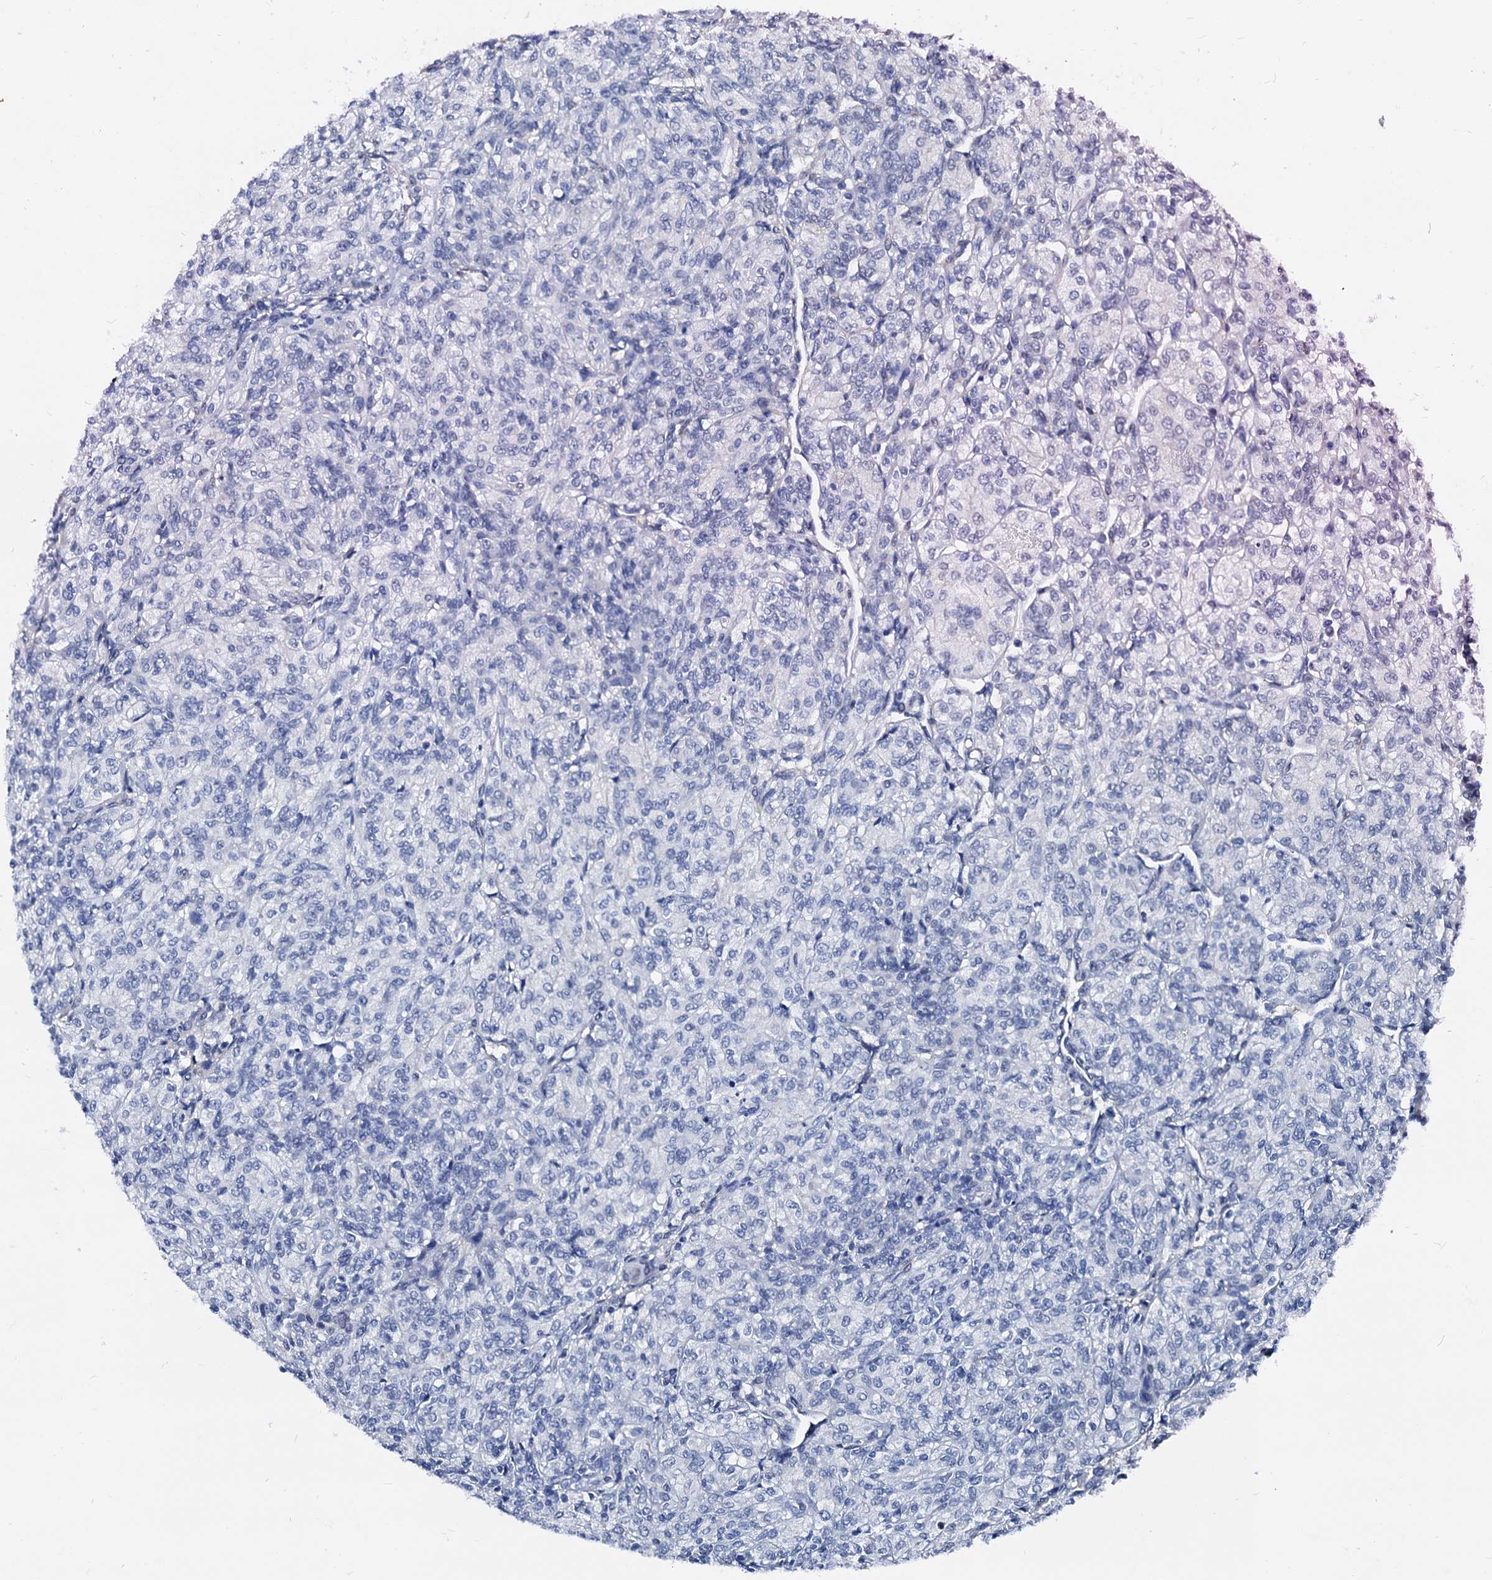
{"staining": {"intensity": "negative", "quantity": "none", "location": "none"}, "tissue": "renal cancer", "cell_type": "Tumor cells", "image_type": "cancer", "snomed": [{"axis": "morphology", "description": "Adenocarcinoma, NOS"}, {"axis": "topography", "description": "Kidney"}], "caption": "This image is of renal cancer stained with IHC to label a protein in brown with the nuclei are counter-stained blue. There is no expression in tumor cells.", "gene": "CSN2", "patient": {"sex": "male", "age": 77}}